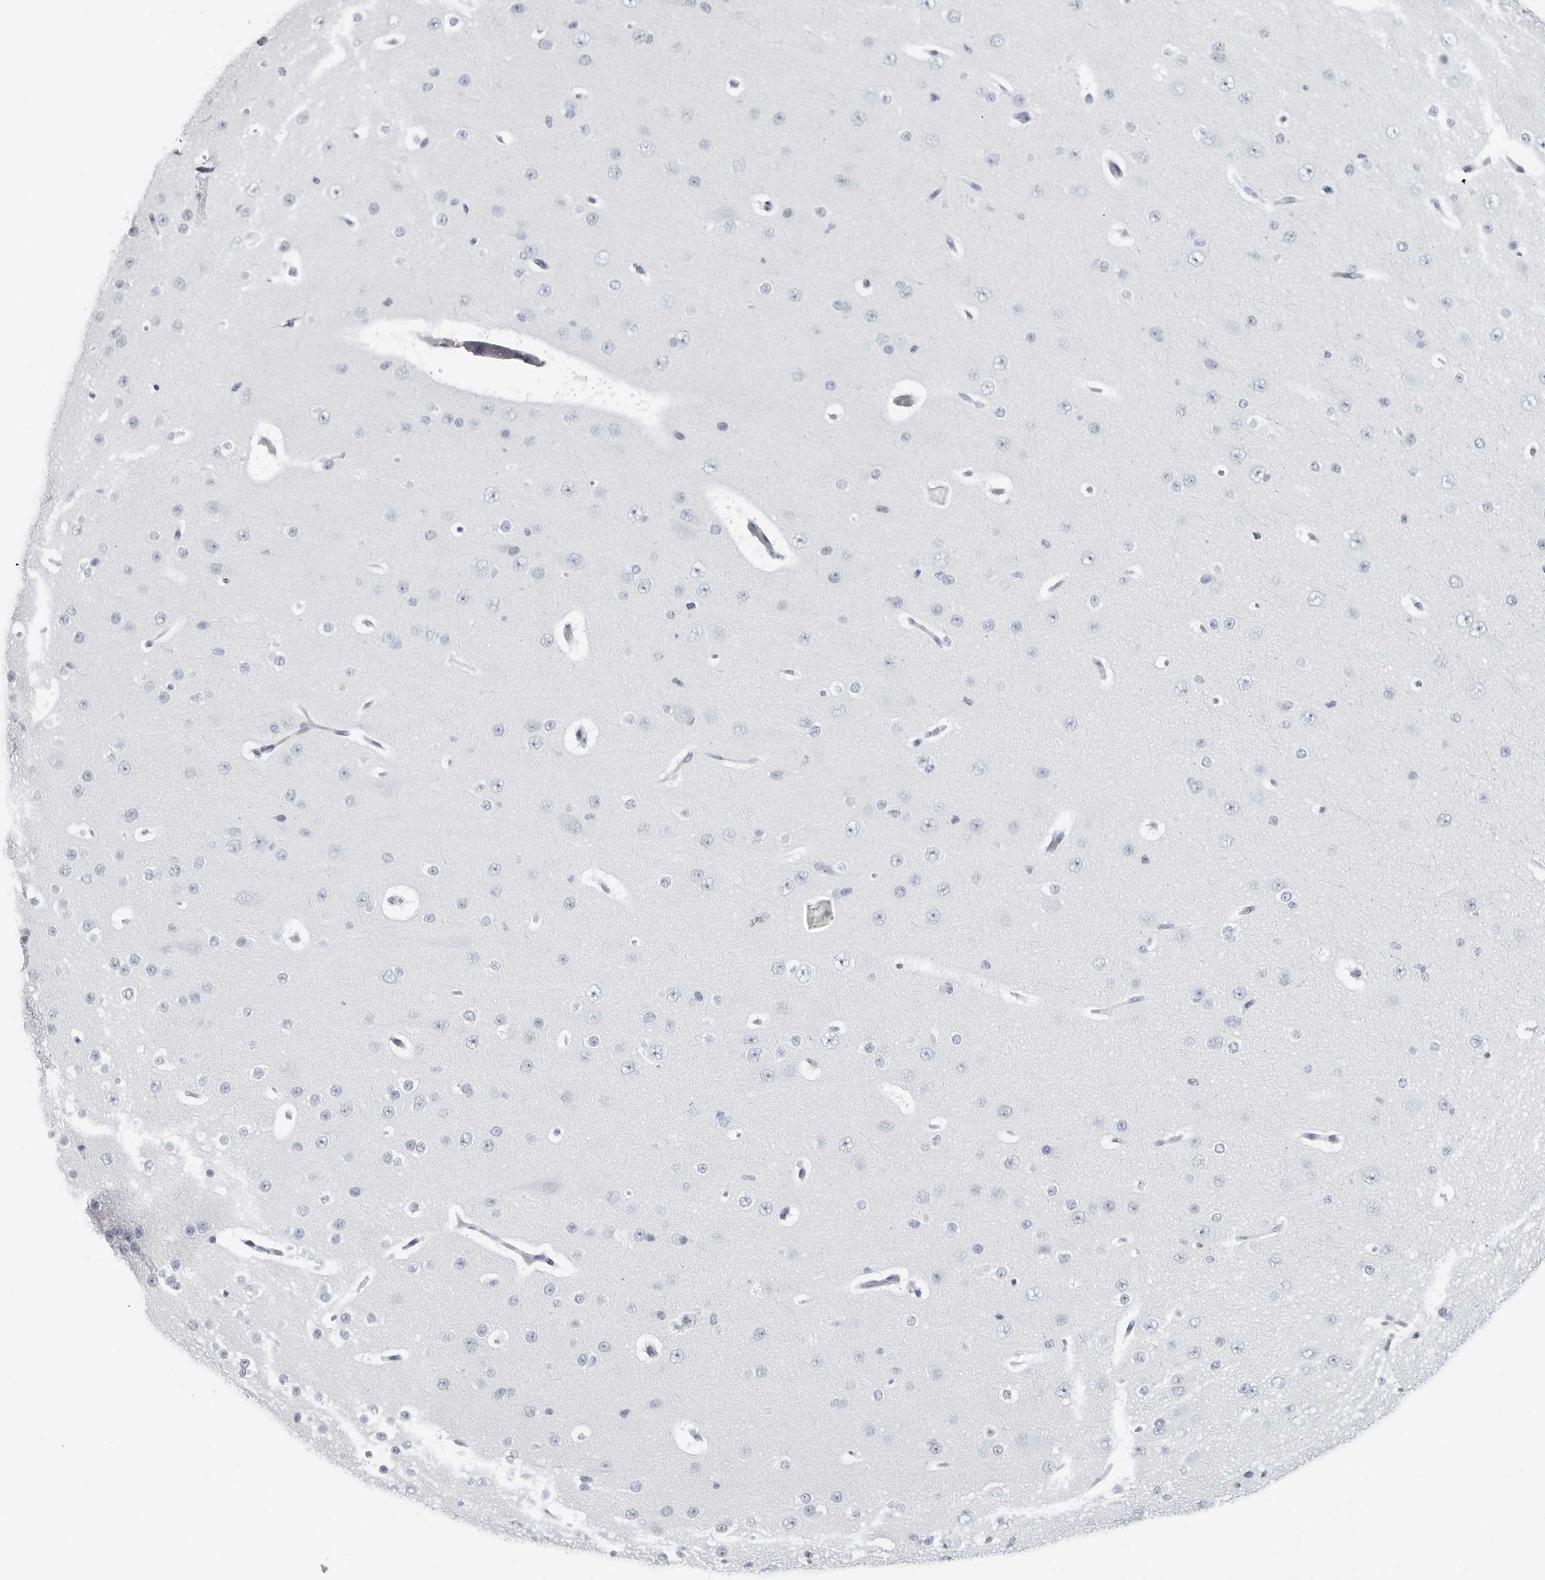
{"staining": {"intensity": "negative", "quantity": "none", "location": "none"}, "tissue": "cerebral cortex", "cell_type": "Endothelial cells", "image_type": "normal", "snomed": [{"axis": "morphology", "description": "Normal tissue, NOS"}, {"axis": "morphology", "description": "Developmental malformation"}, {"axis": "topography", "description": "Cerebral cortex"}], "caption": "This photomicrograph is of normal cerebral cortex stained with IHC to label a protein in brown with the nuclei are counter-stained blue. There is no positivity in endothelial cells.", "gene": "EPB41", "patient": {"sex": "female", "age": 30}}